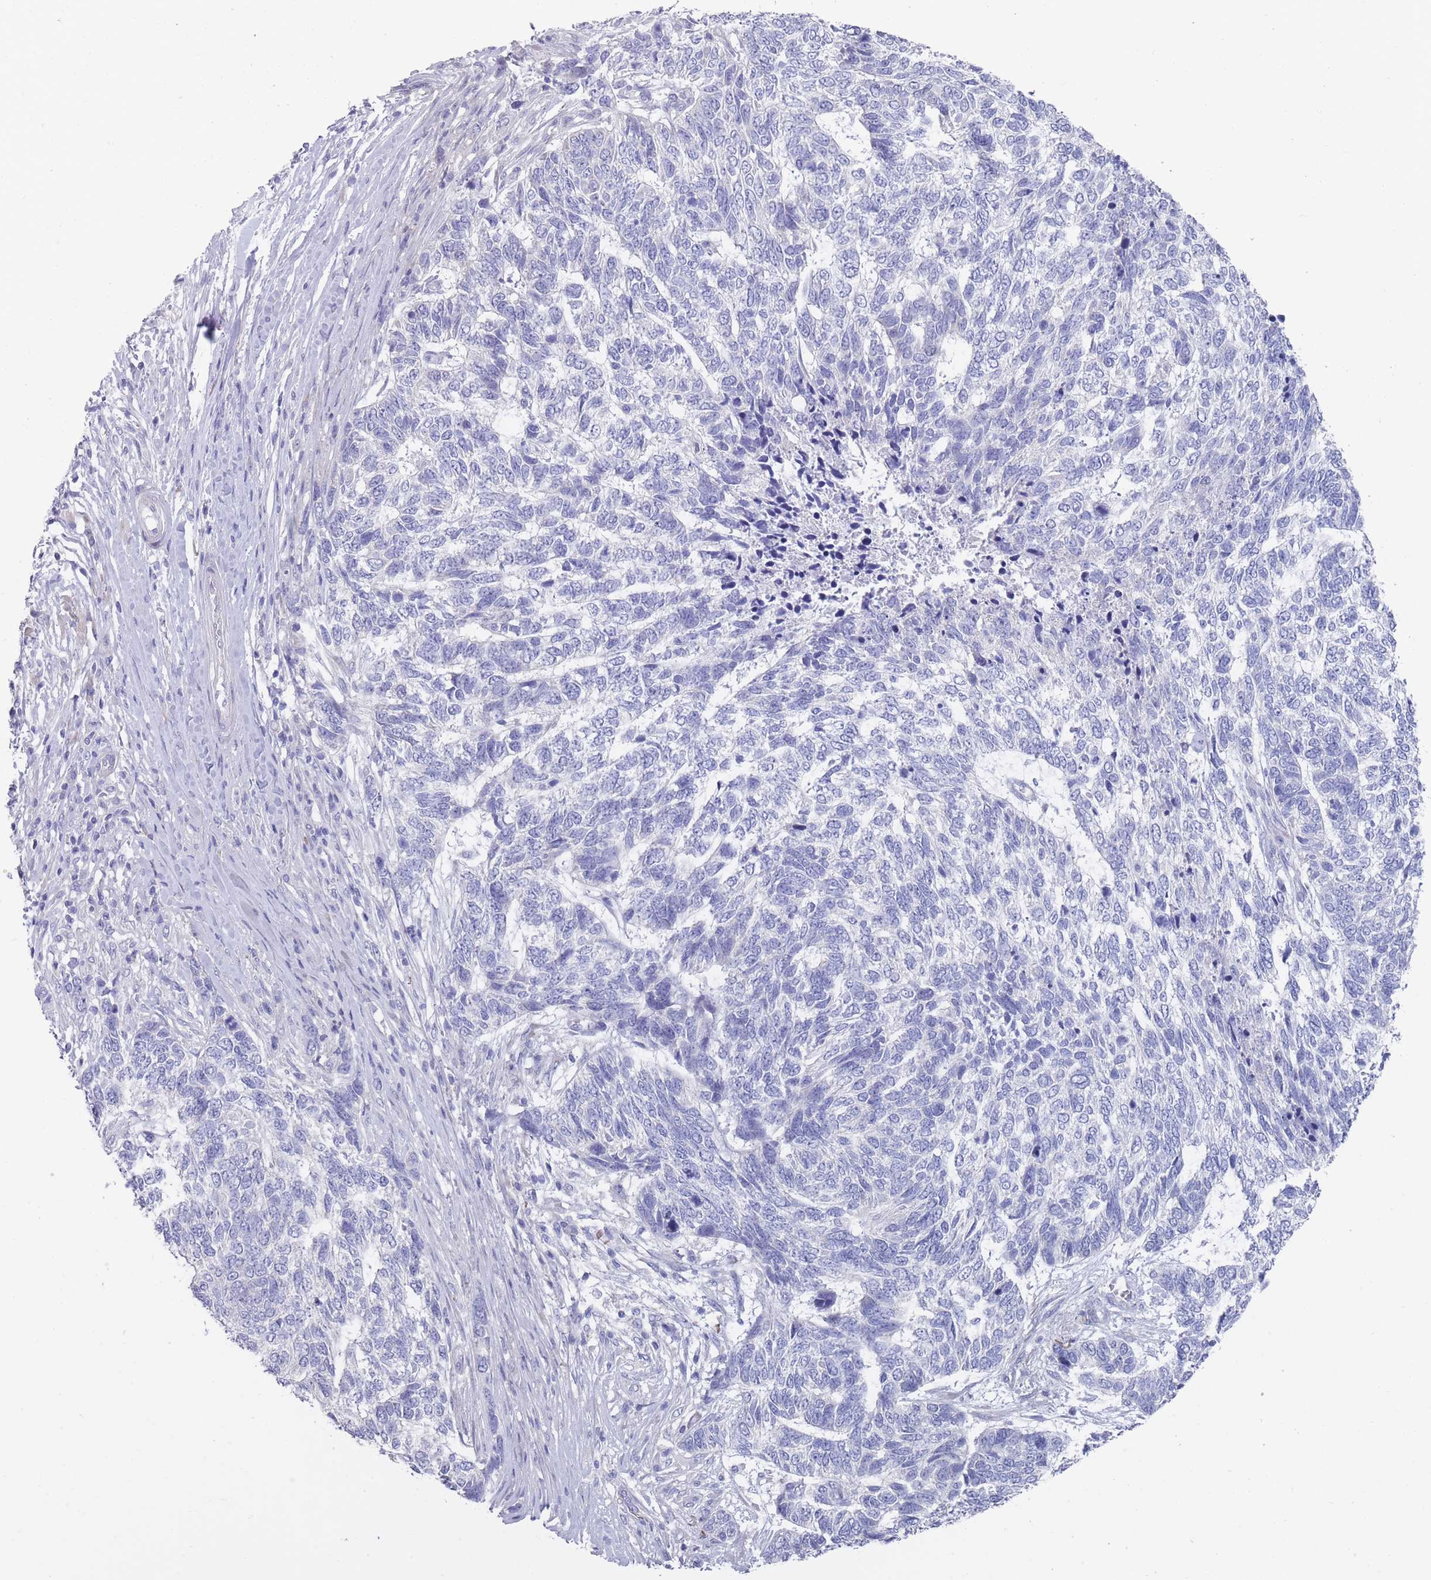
{"staining": {"intensity": "negative", "quantity": "none", "location": "none"}, "tissue": "skin cancer", "cell_type": "Tumor cells", "image_type": "cancer", "snomed": [{"axis": "morphology", "description": "Basal cell carcinoma"}, {"axis": "topography", "description": "Skin"}], "caption": "This is a photomicrograph of immunohistochemistry staining of skin cancer (basal cell carcinoma), which shows no positivity in tumor cells. Nuclei are stained in blue.", "gene": "PIGU", "patient": {"sex": "female", "age": 65}}